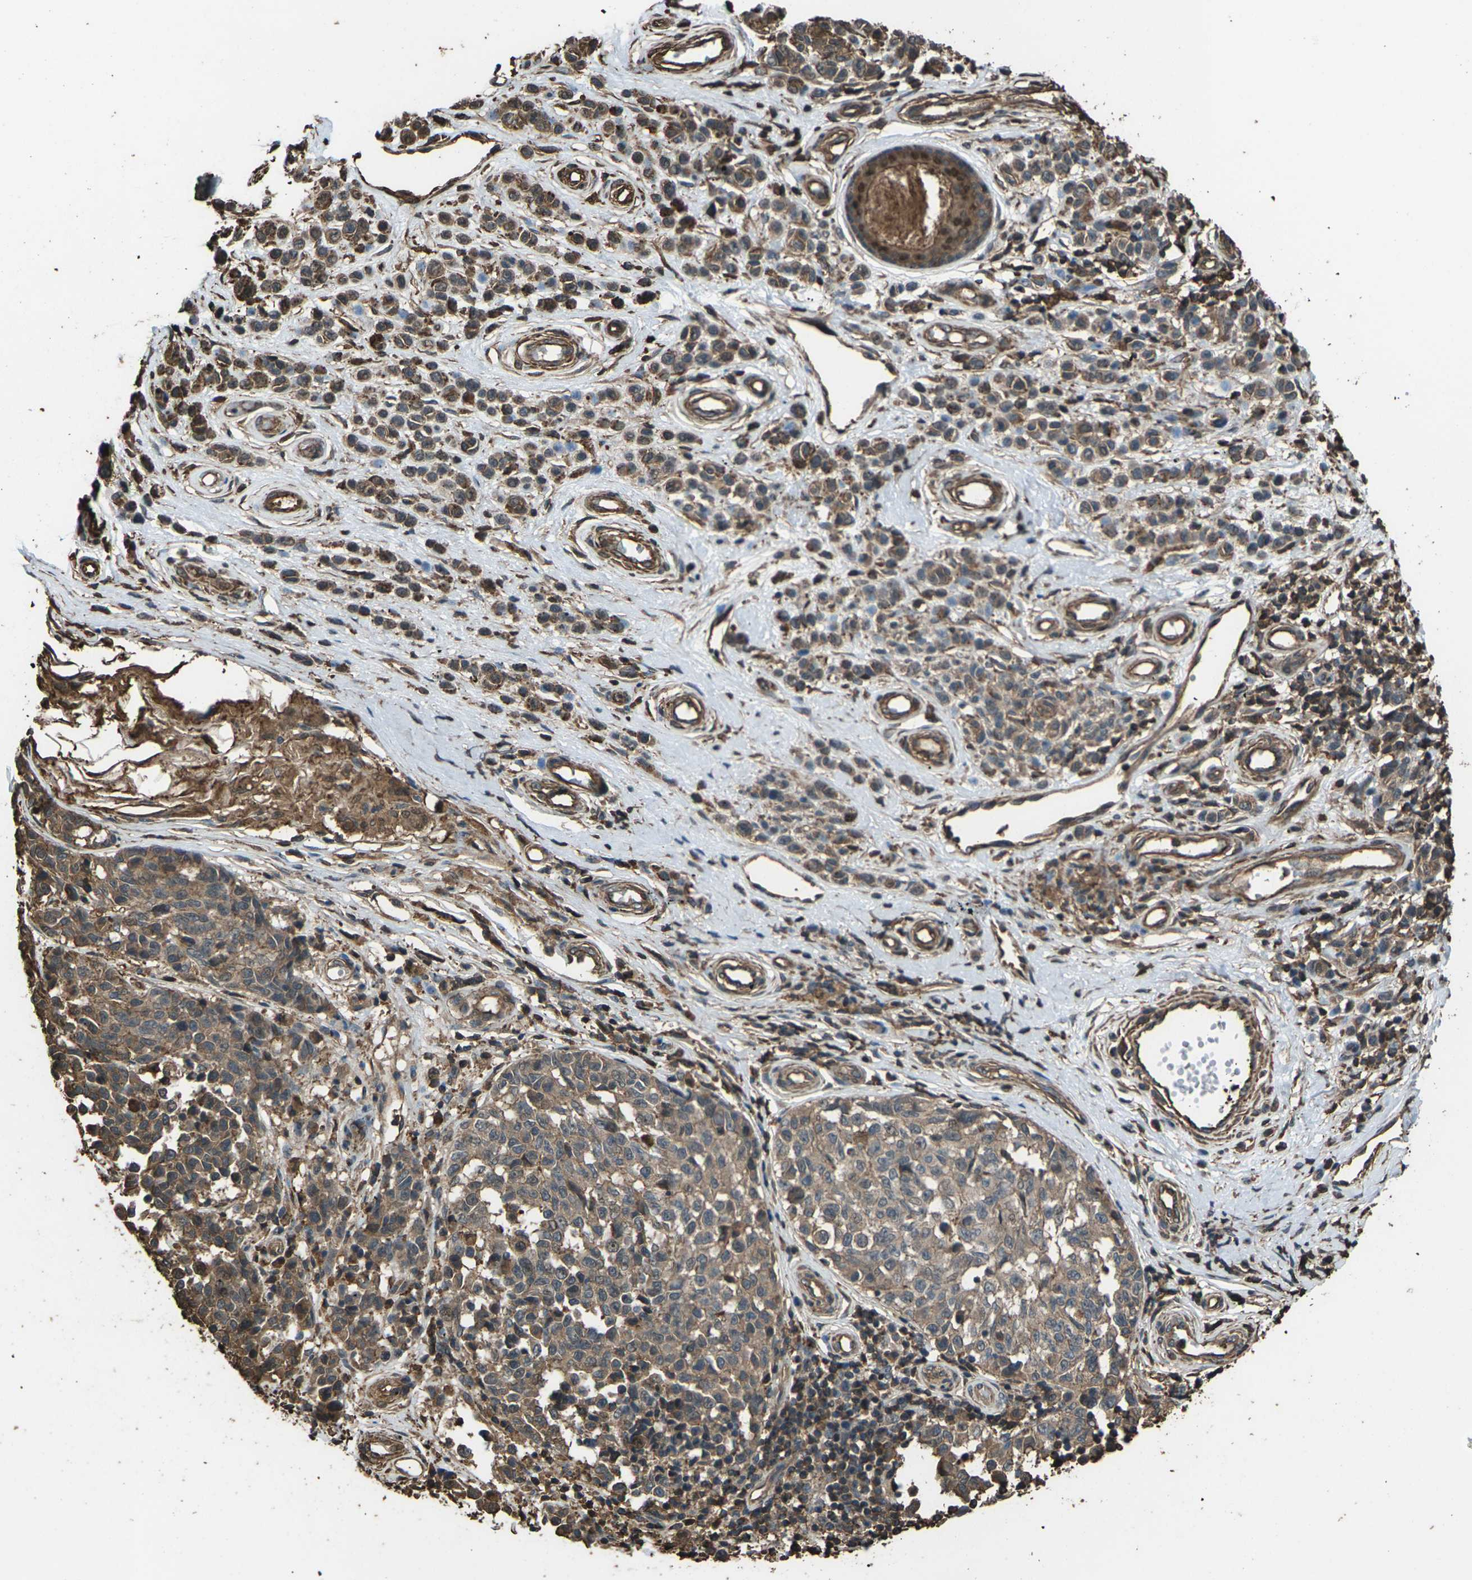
{"staining": {"intensity": "moderate", "quantity": ">75%", "location": "cytoplasmic/membranous"}, "tissue": "melanoma", "cell_type": "Tumor cells", "image_type": "cancer", "snomed": [{"axis": "morphology", "description": "Malignant melanoma, NOS"}, {"axis": "topography", "description": "Skin"}], "caption": "Melanoma stained for a protein (brown) shows moderate cytoplasmic/membranous positive positivity in about >75% of tumor cells.", "gene": "DHPS", "patient": {"sex": "female", "age": 64}}